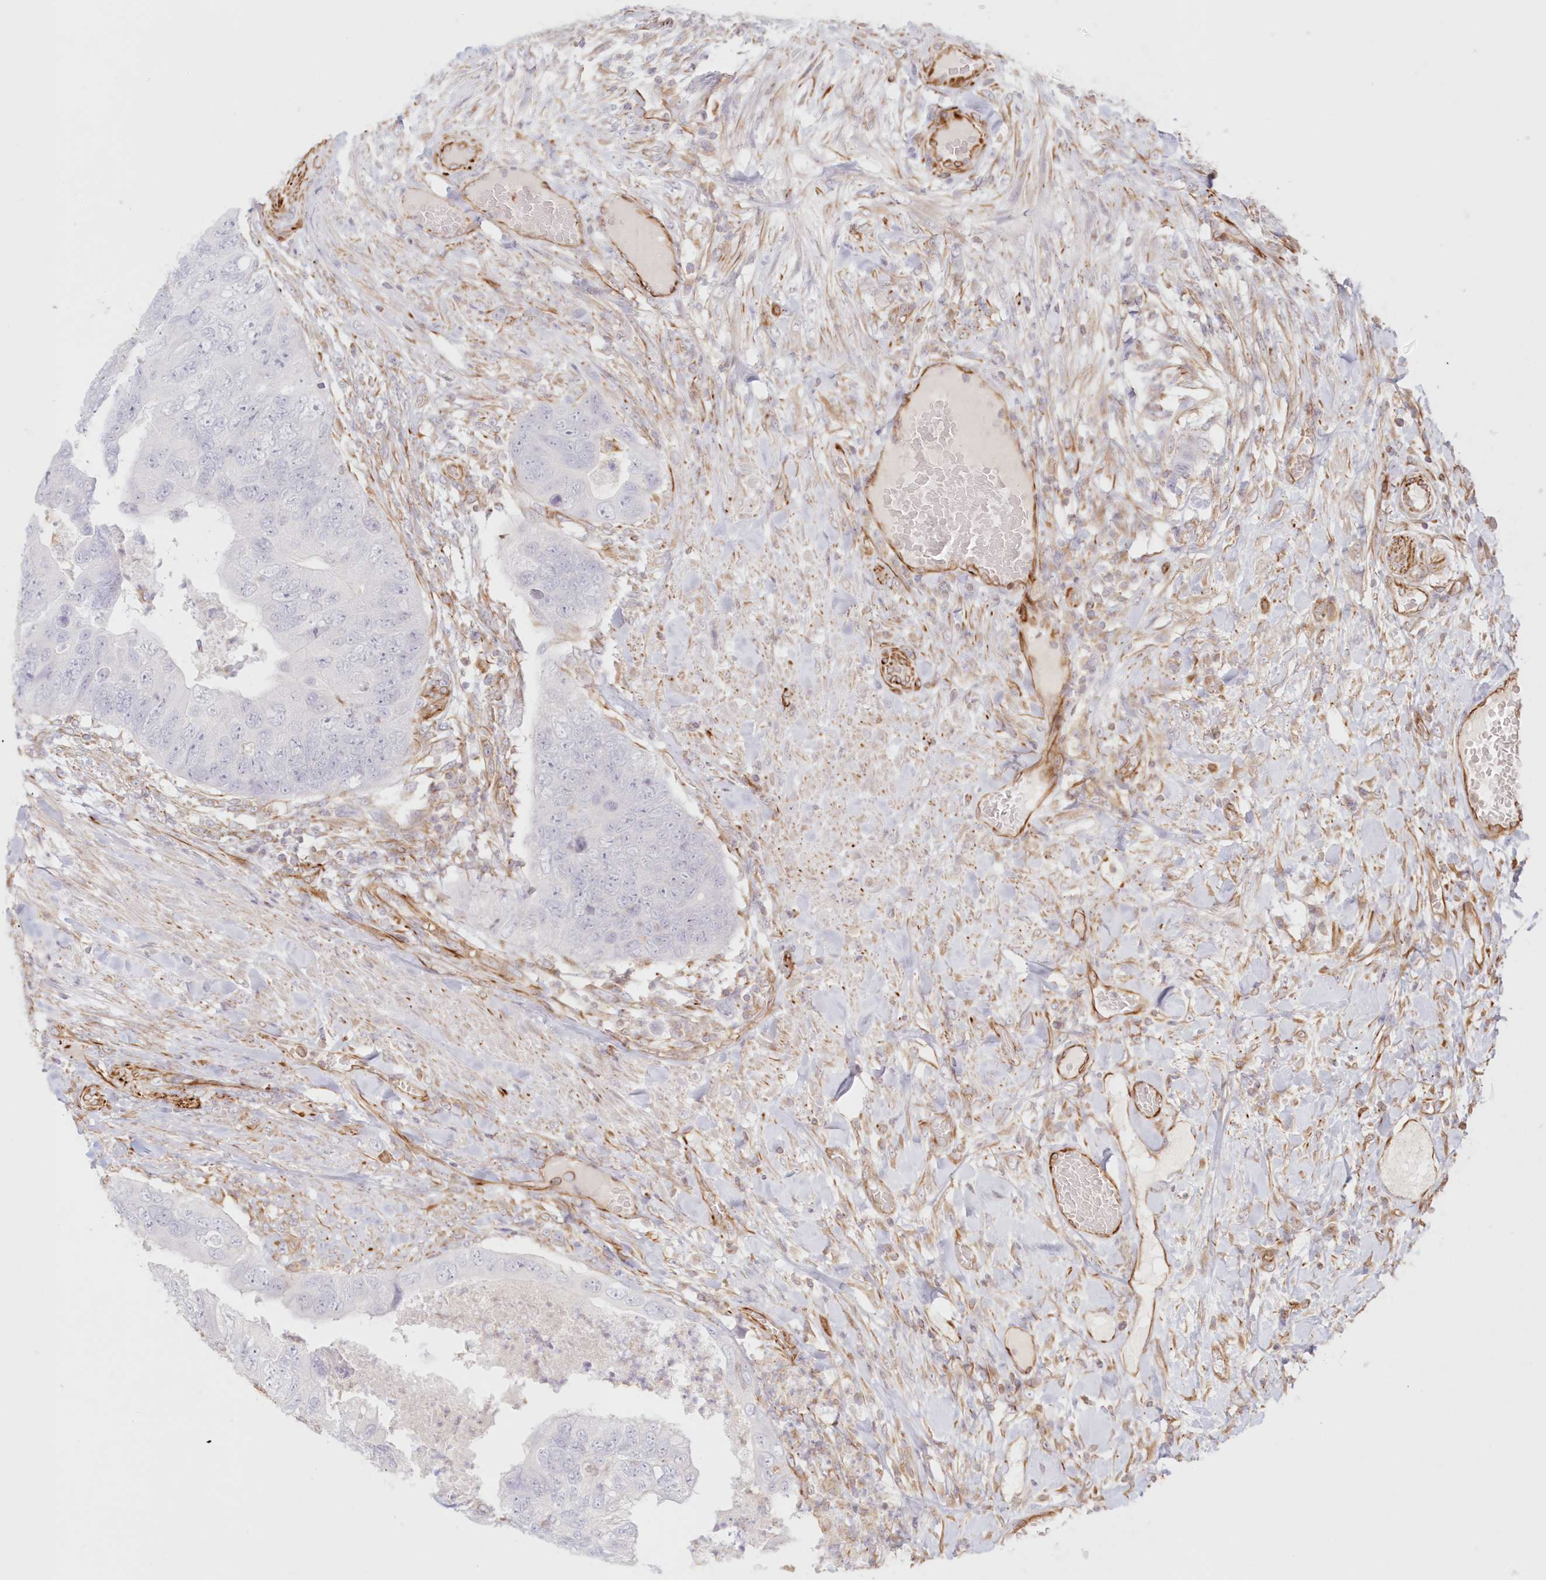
{"staining": {"intensity": "negative", "quantity": "none", "location": "none"}, "tissue": "colorectal cancer", "cell_type": "Tumor cells", "image_type": "cancer", "snomed": [{"axis": "morphology", "description": "Adenocarcinoma, NOS"}, {"axis": "topography", "description": "Rectum"}], "caption": "An image of colorectal cancer (adenocarcinoma) stained for a protein reveals no brown staining in tumor cells. The staining is performed using DAB (3,3'-diaminobenzidine) brown chromogen with nuclei counter-stained in using hematoxylin.", "gene": "DMRTB1", "patient": {"sex": "male", "age": 63}}